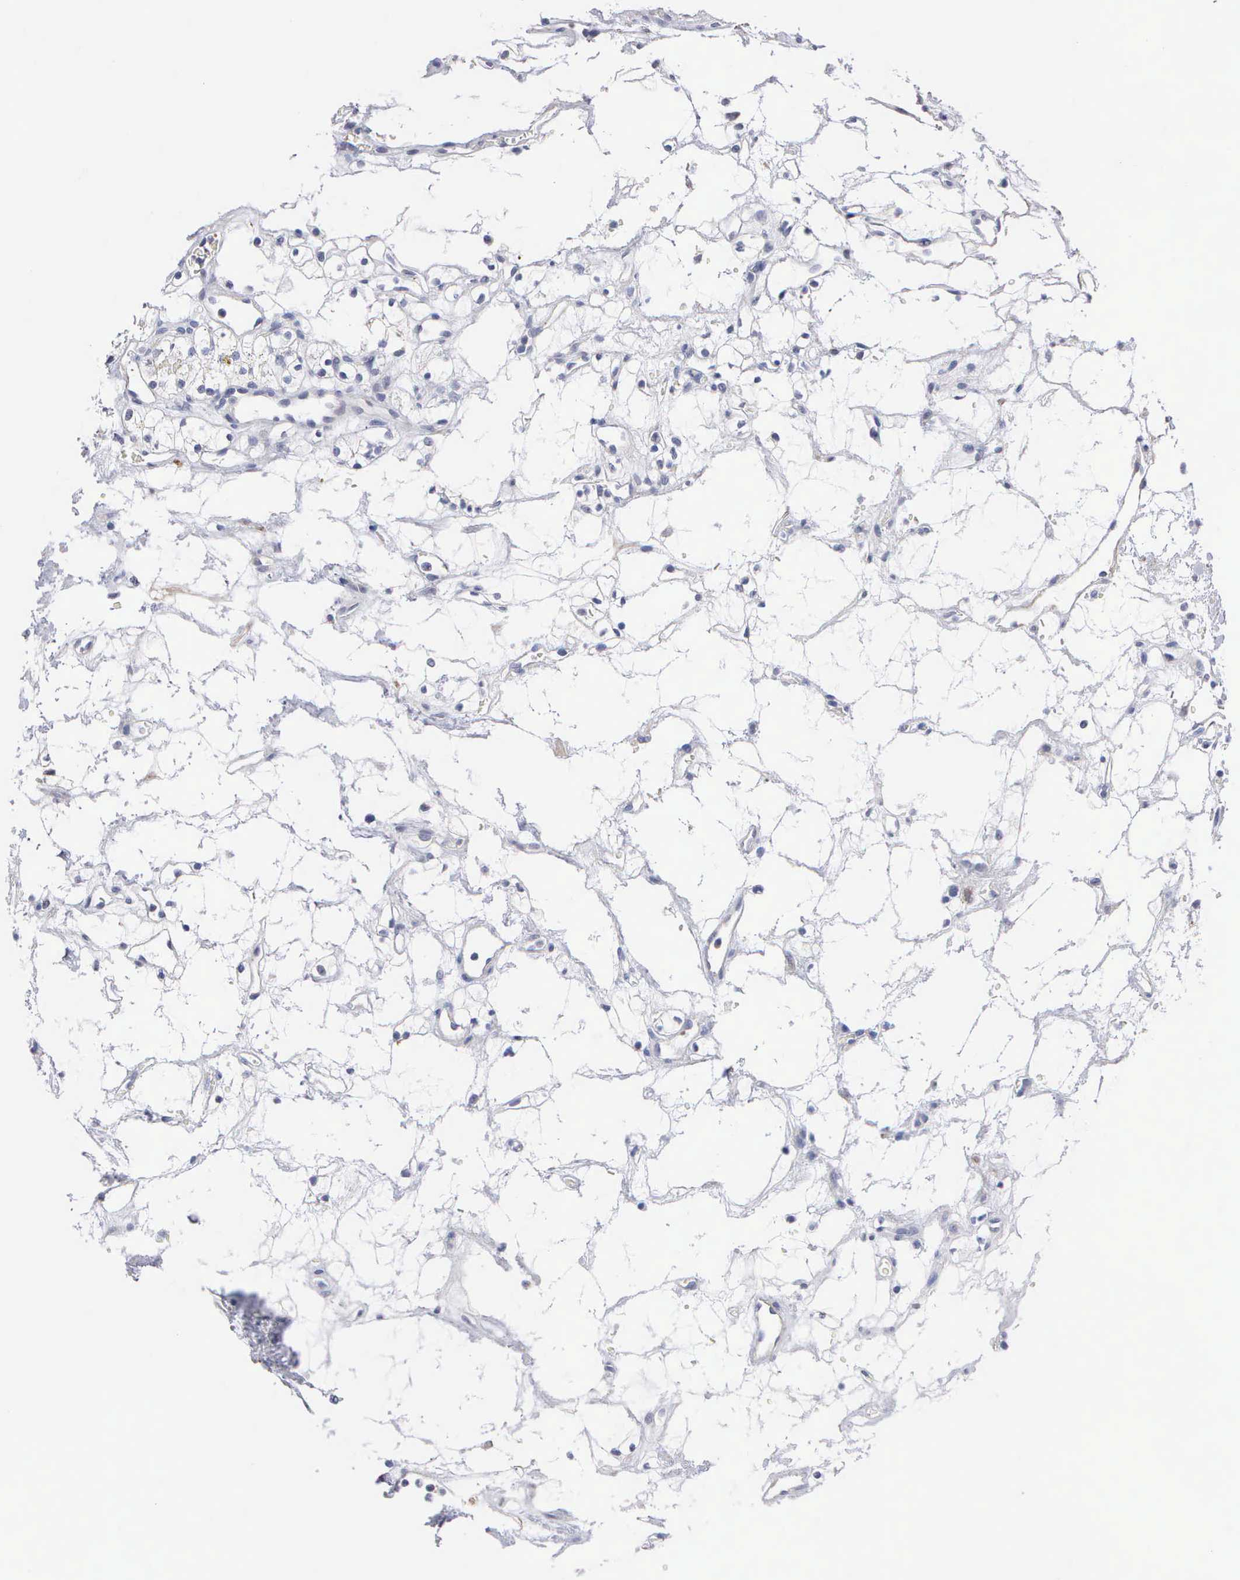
{"staining": {"intensity": "negative", "quantity": "none", "location": "none"}, "tissue": "renal cancer", "cell_type": "Tumor cells", "image_type": "cancer", "snomed": [{"axis": "morphology", "description": "Adenocarcinoma, NOS"}, {"axis": "topography", "description": "Kidney"}], "caption": "High magnification brightfield microscopy of renal adenocarcinoma stained with DAB (3,3'-diaminobenzidine) (brown) and counterstained with hematoxylin (blue): tumor cells show no significant positivity. The staining was performed using DAB (3,3'-diaminobenzidine) to visualize the protein expression in brown, while the nuclei were stained in blue with hematoxylin (Magnification: 20x).", "gene": "ELFN2", "patient": {"sex": "female", "age": 60}}